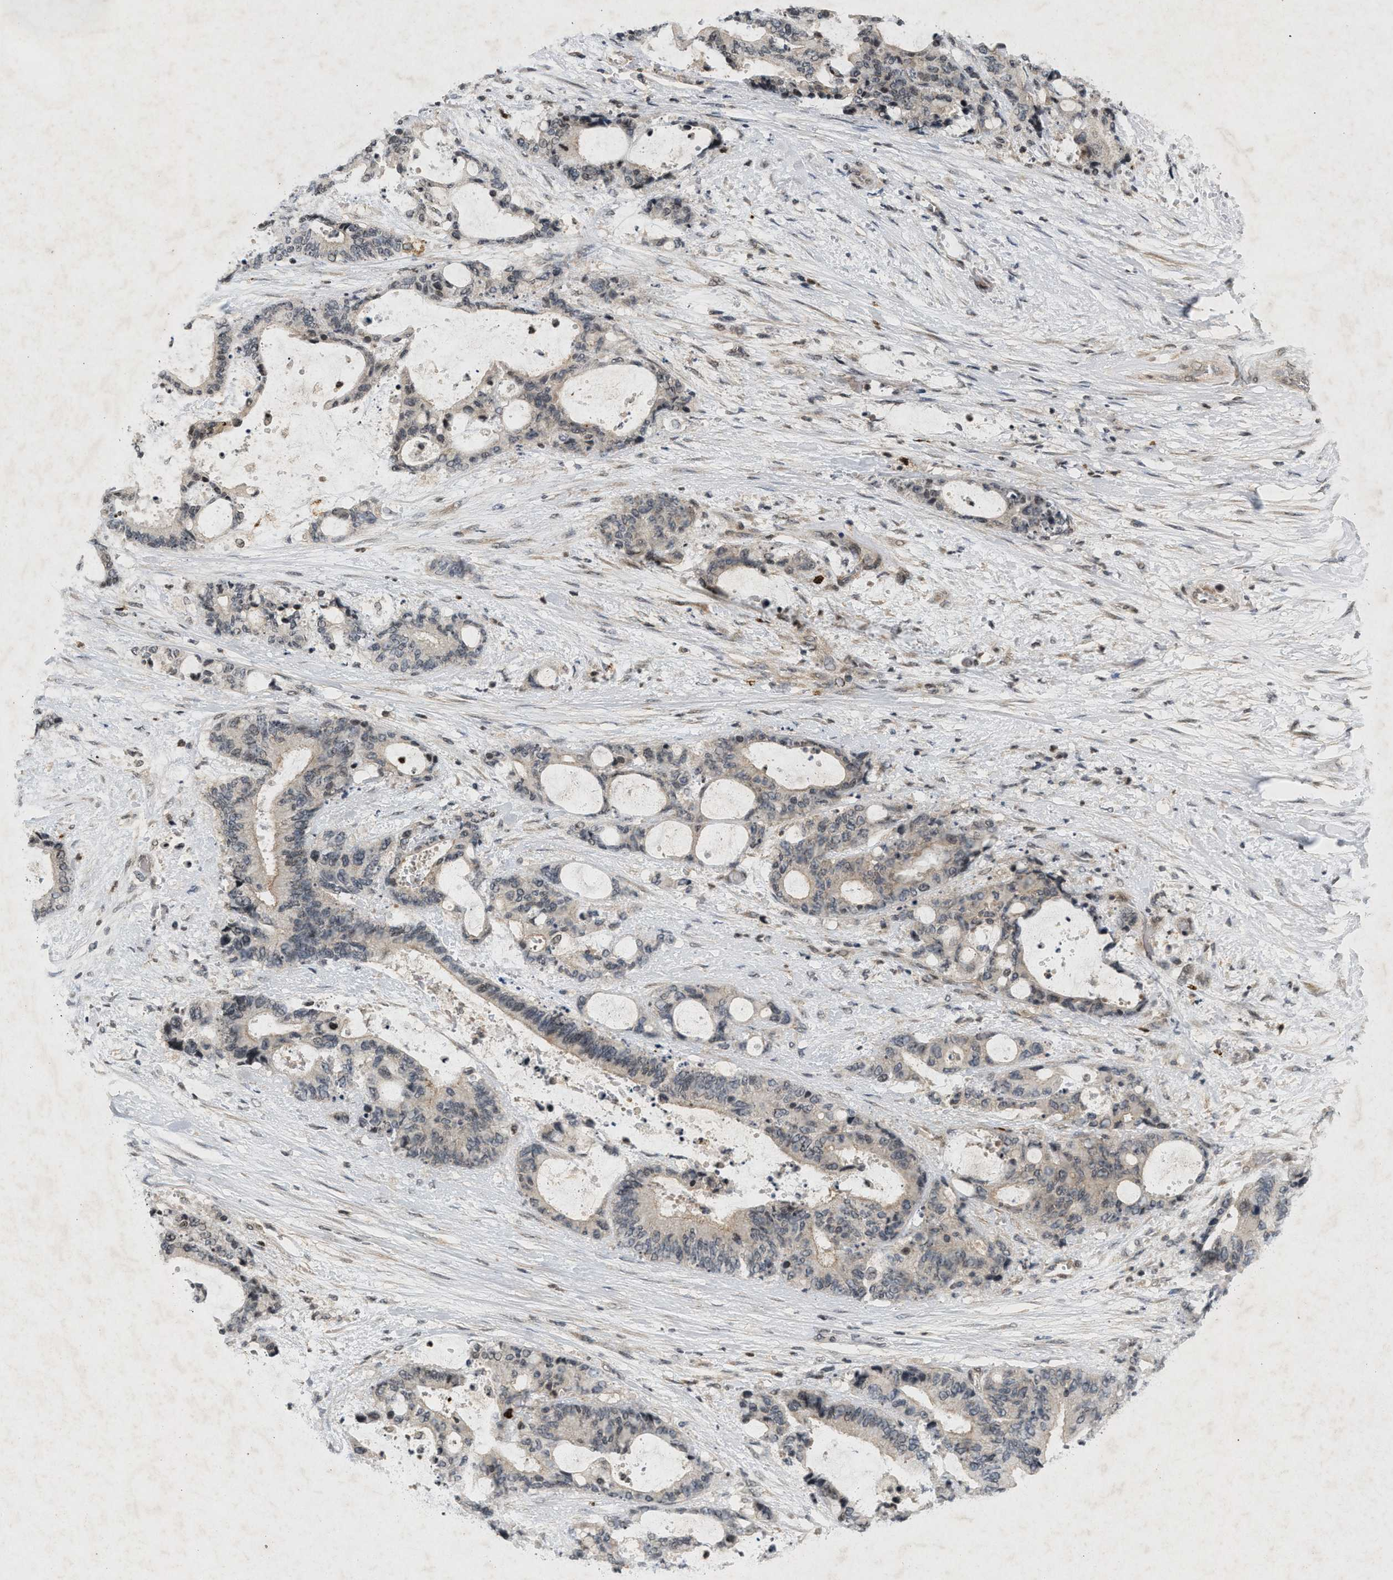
{"staining": {"intensity": "negative", "quantity": "none", "location": "none"}, "tissue": "liver cancer", "cell_type": "Tumor cells", "image_type": "cancer", "snomed": [{"axis": "morphology", "description": "Normal tissue, NOS"}, {"axis": "morphology", "description": "Cholangiocarcinoma"}, {"axis": "topography", "description": "Liver"}, {"axis": "topography", "description": "Peripheral nerve tissue"}], "caption": "Tumor cells show no significant protein expression in cholangiocarcinoma (liver).", "gene": "ZPR1", "patient": {"sex": "female", "age": 73}}